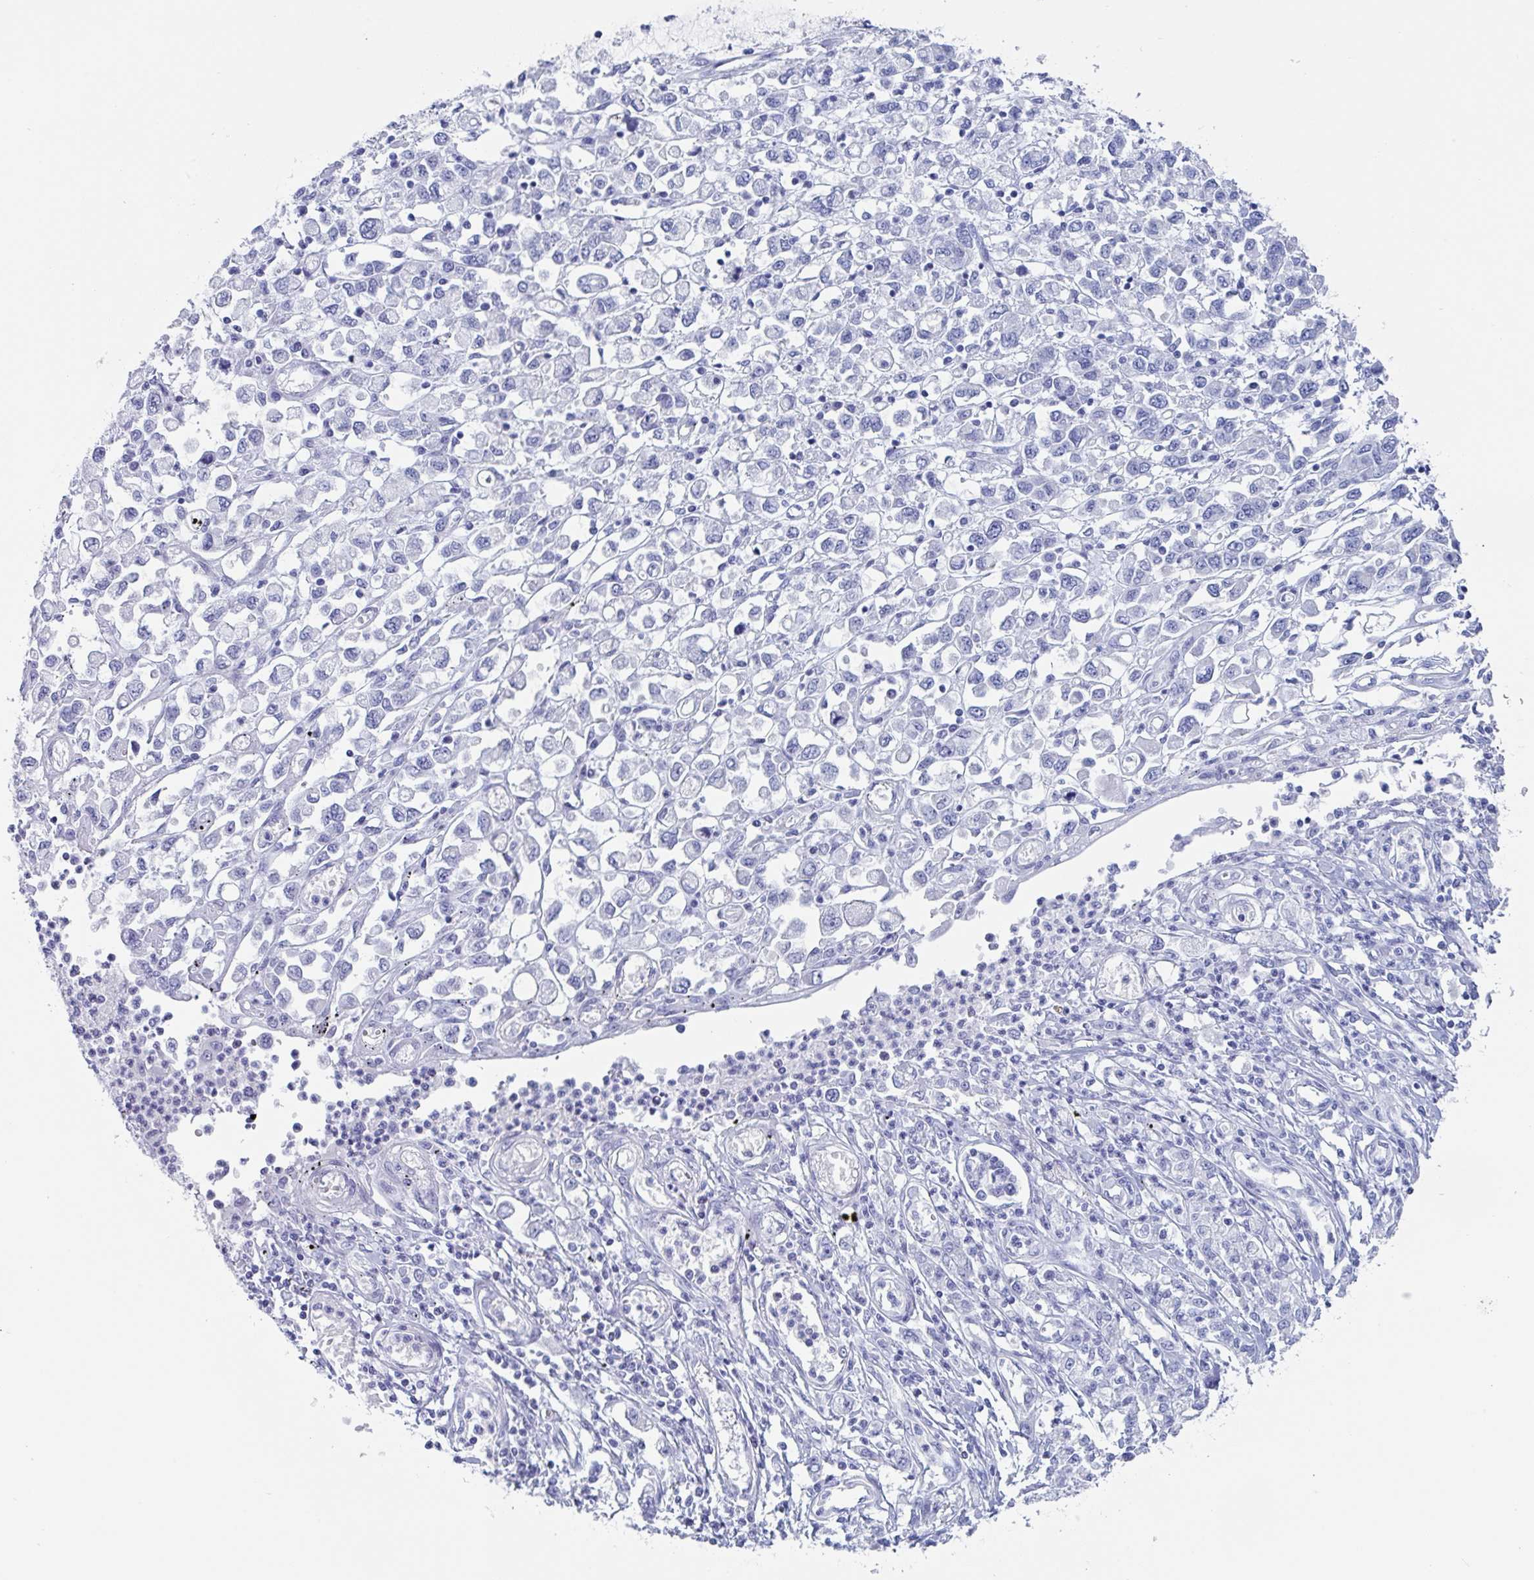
{"staining": {"intensity": "negative", "quantity": "none", "location": "none"}, "tissue": "stomach cancer", "cell_type": "Tumor cells", "image_type": "cancer", "snomed": [{"axis": "morphology", "description": "Adenocarcinoma, NOS"}, {"axis": "topography", "description": "Stomach"}], "caption": "DAB (3,3'-diaminobenzidine) immunohistochemical staining of human adenocarcinoma (stomach) reveals no significant positivity in tumor cells. The staining is performed using DAB brown chromogen with nuclei counter-stained in using hematoxylin.", "gene": "ZPBP", "patient": {"sex": "female", "age": 76}}